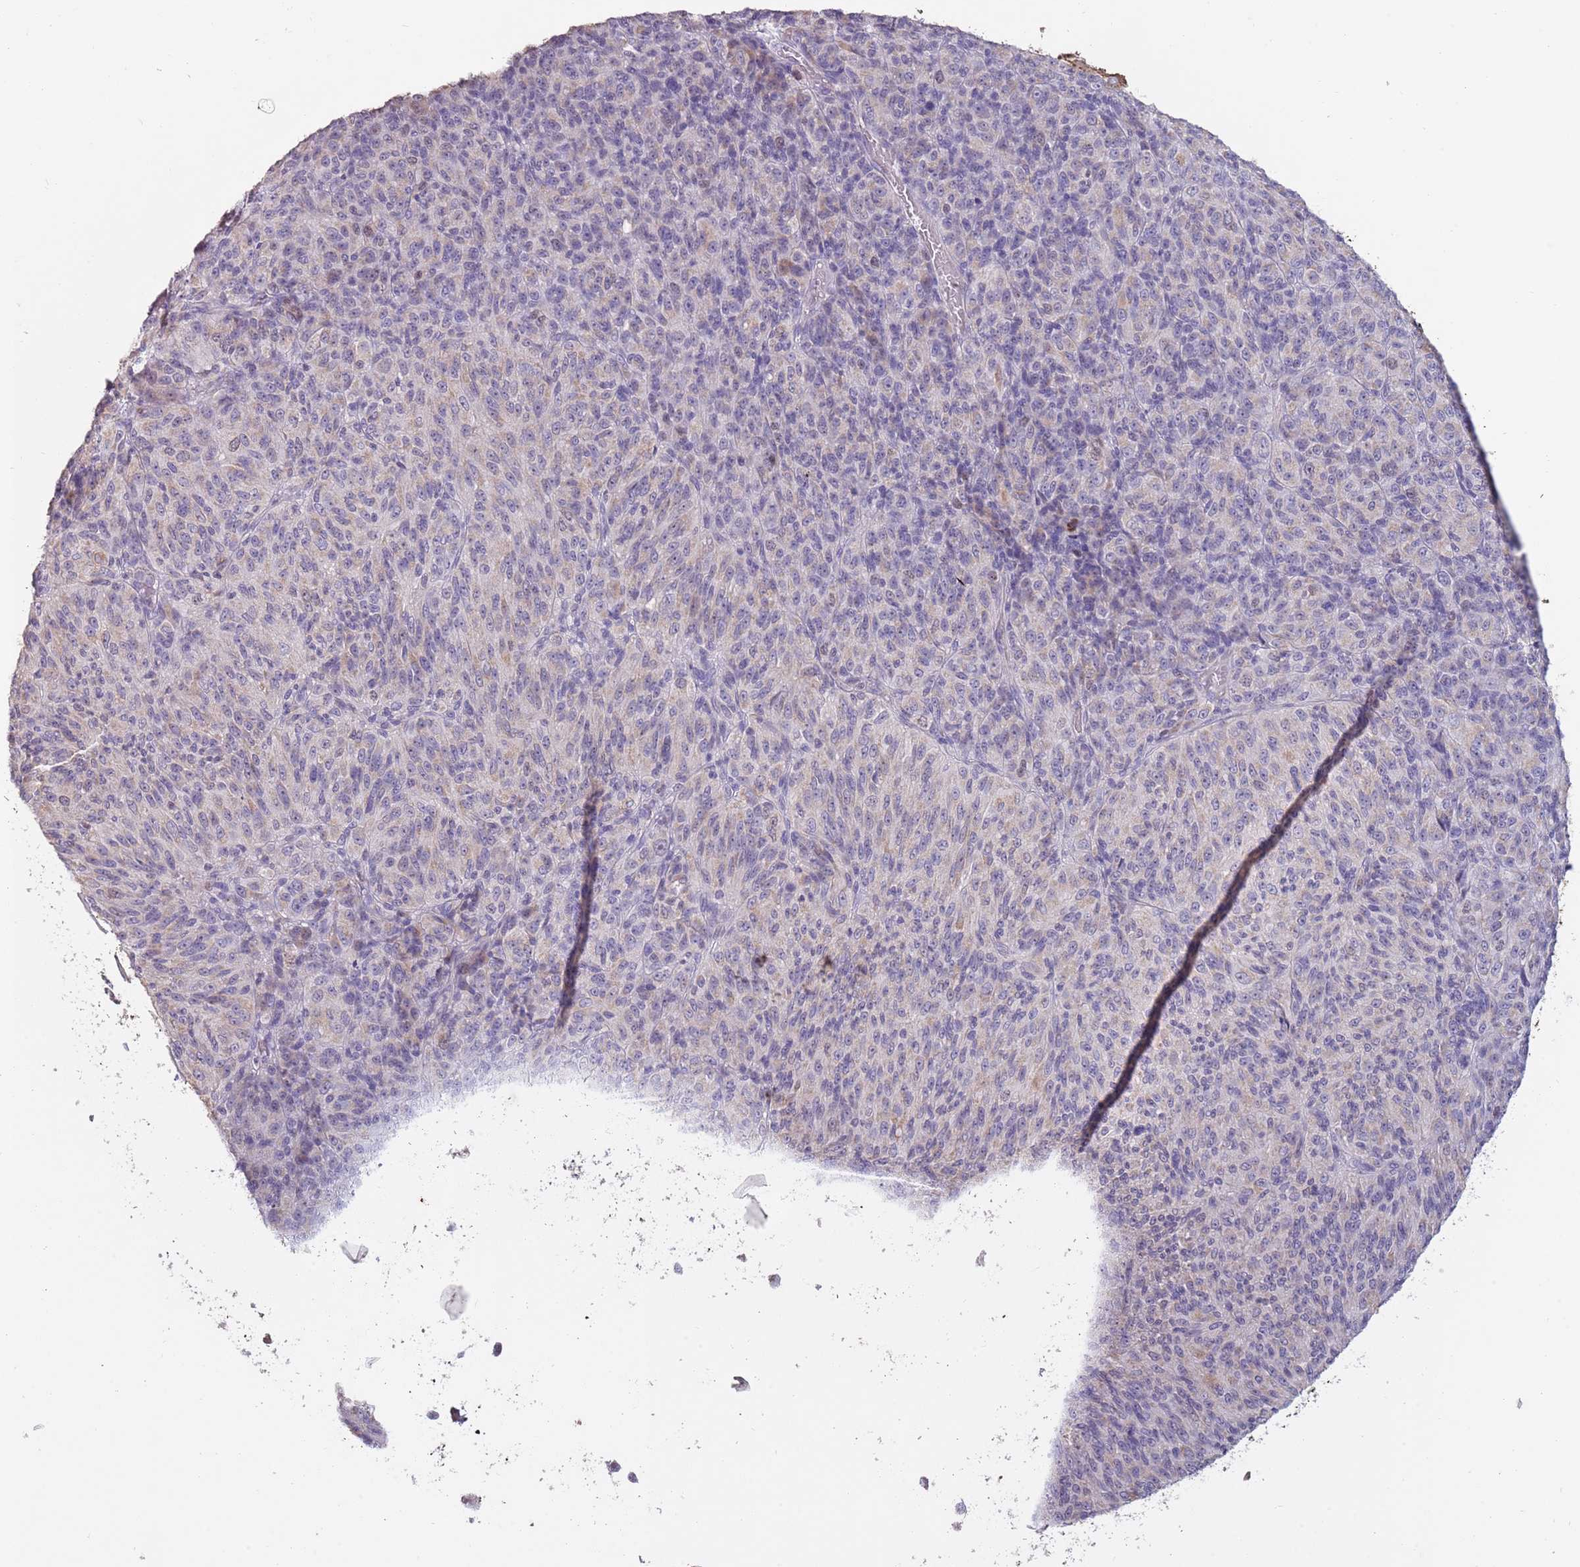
{"staining": {"intensity": "negative", "quantity": "none", "location": "none"}, "tissue": "melanoma", "cell_type": "Tumor cells", "image_type": "cancer", "snomed": [{"axis": "morphology", "description": "Malignant melanoma, Metastatic site"}, {"axis": "topography", "description": "Brain"}], "caption": "DAB immunohistochemical staining of malignant melanoma (metastatic site) reveals no significant staining in tumor cells. (Stains: DAB (3,3'-diaminobenzidine) immunohistochemistry (IHC) with hematoxylin counter stain, Microscopy: brightfield microscopy at high magnification).", "gene": "SYS1", "patient": {"sex": "female", "age": 56}}